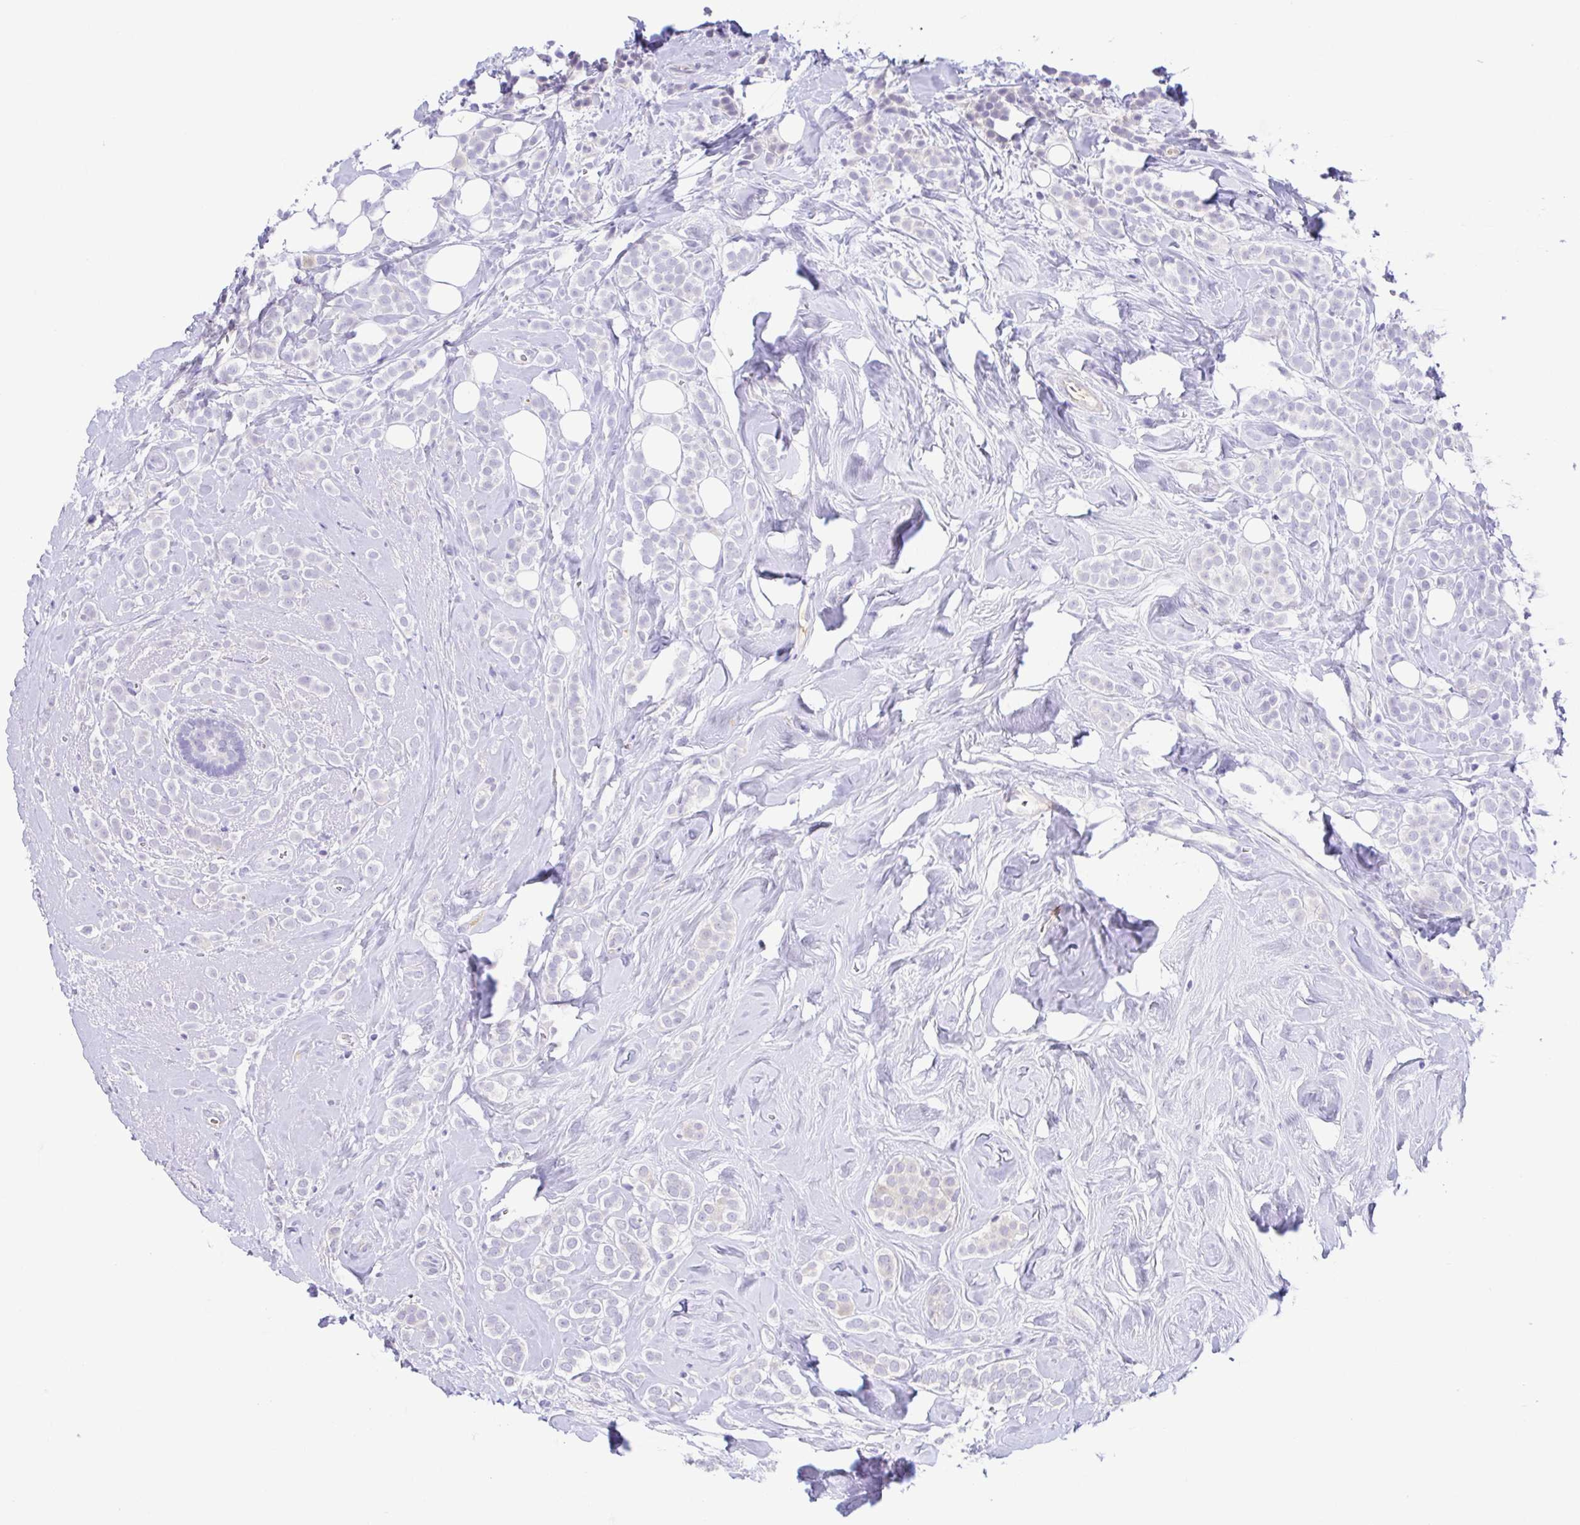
{"staining": {"intensity": "negative", "quantity": "none", "location": "none"}, "tissue": "breast cancer", "cell_type": "Tumor cells", "image_type": "cancer", "snomed": [{"axis": "morphology", "description": "Lobular carcinoma"}, {"axis": "topography", "description": "Breast"}], "caption": "This micrograph is of lobular carcinoma (breast) stained with immunohistochemistry (IHC) to label a protein in brown with the nuclei are counter-stained blue. There is no staining in tumor cells.", "gene": "A1BG", "patient": {"sex": "female", "age": 49}}